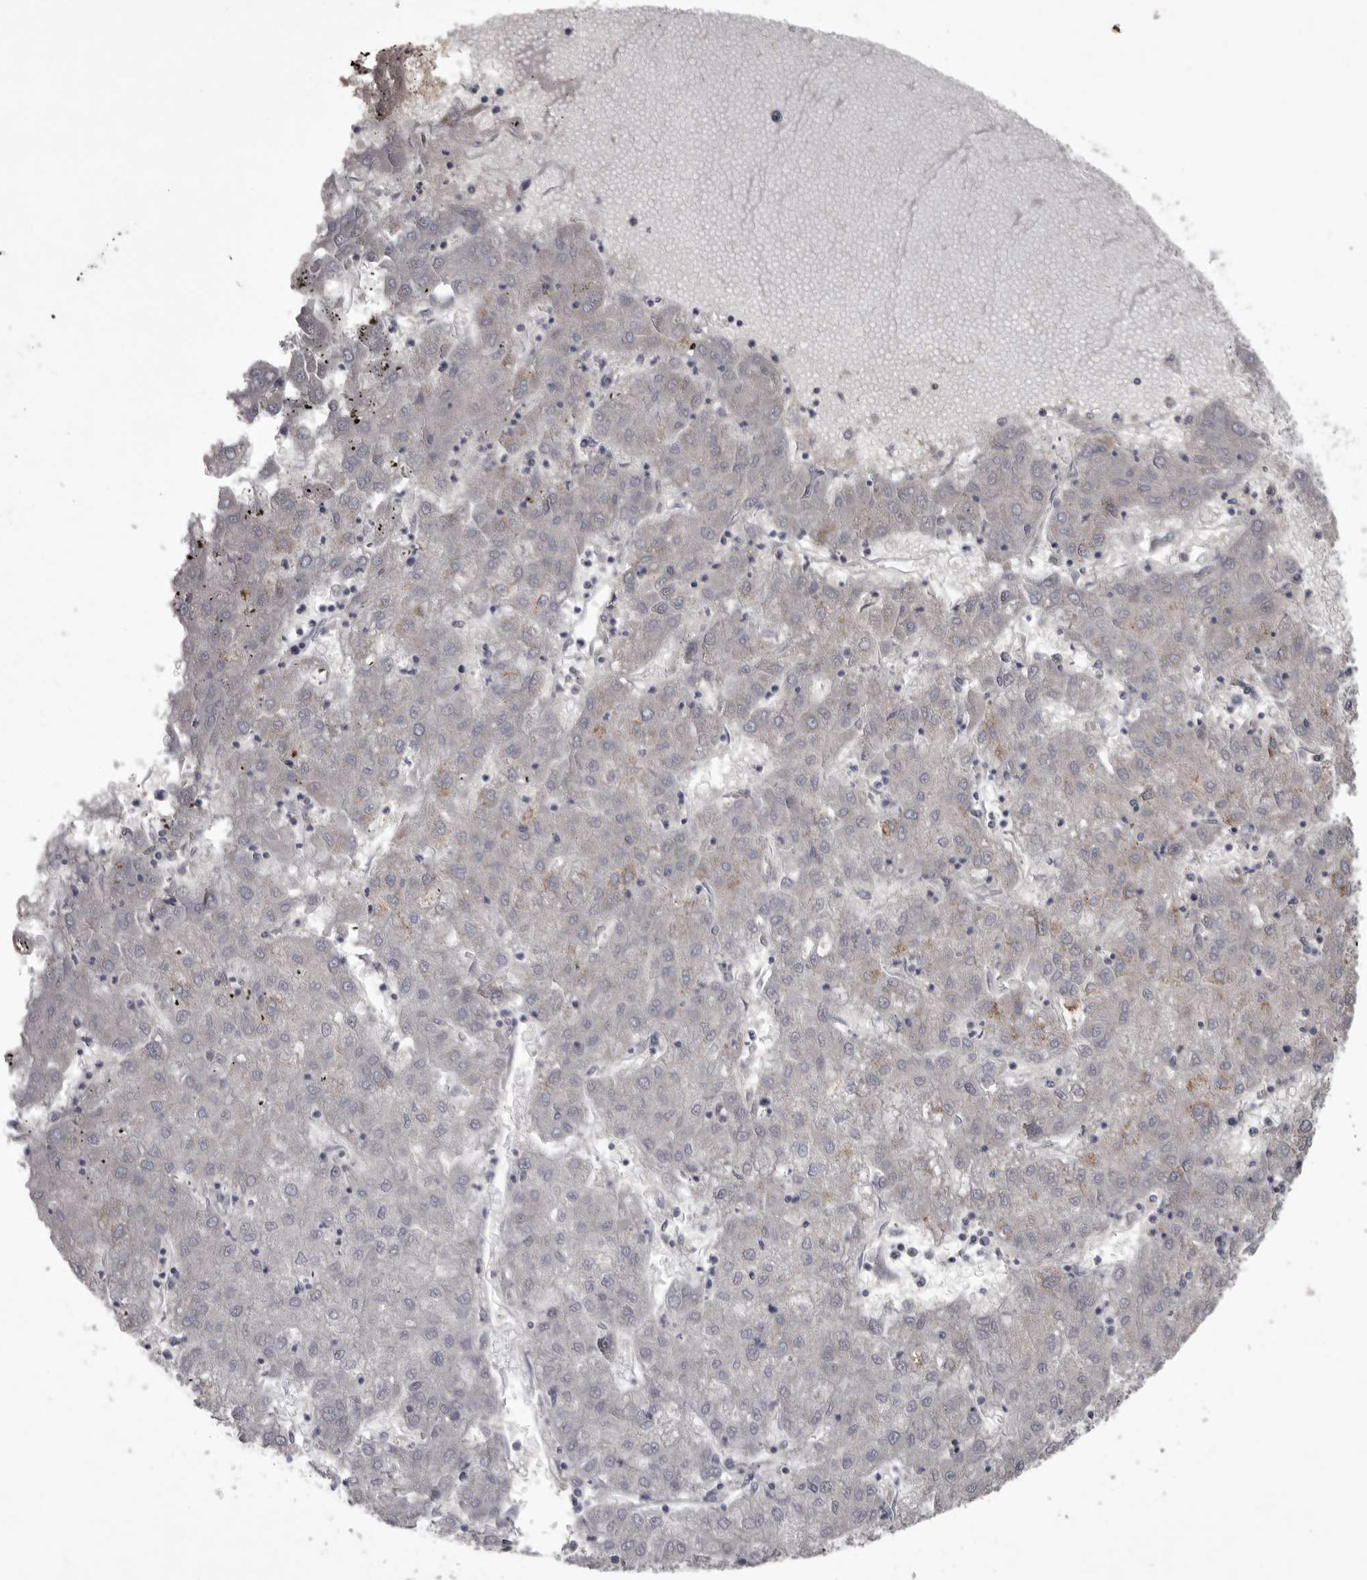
{"staining": {"intensity": "negative", "quantity": "none", "location": "none"}, "tissue": "liver cancer", "cell_type": "Tumor cells", "image_type": "cancer", "snomed": [{"axis": "morphology", "description": "Carcinoma, Hepatocellular, NOS"}, {"axis": "topography", "description": "Liver"}], "caption": "Image shows no significant protein positivity in tumor cells of liver cancer. The staining is performed using DAB (3,3'-diaminobenzidine) brown chromogen with nuclei counter-stained in using hematoxylin.", "gene": "ZNF114", "patient": {"sex": "male", "age": 72}}